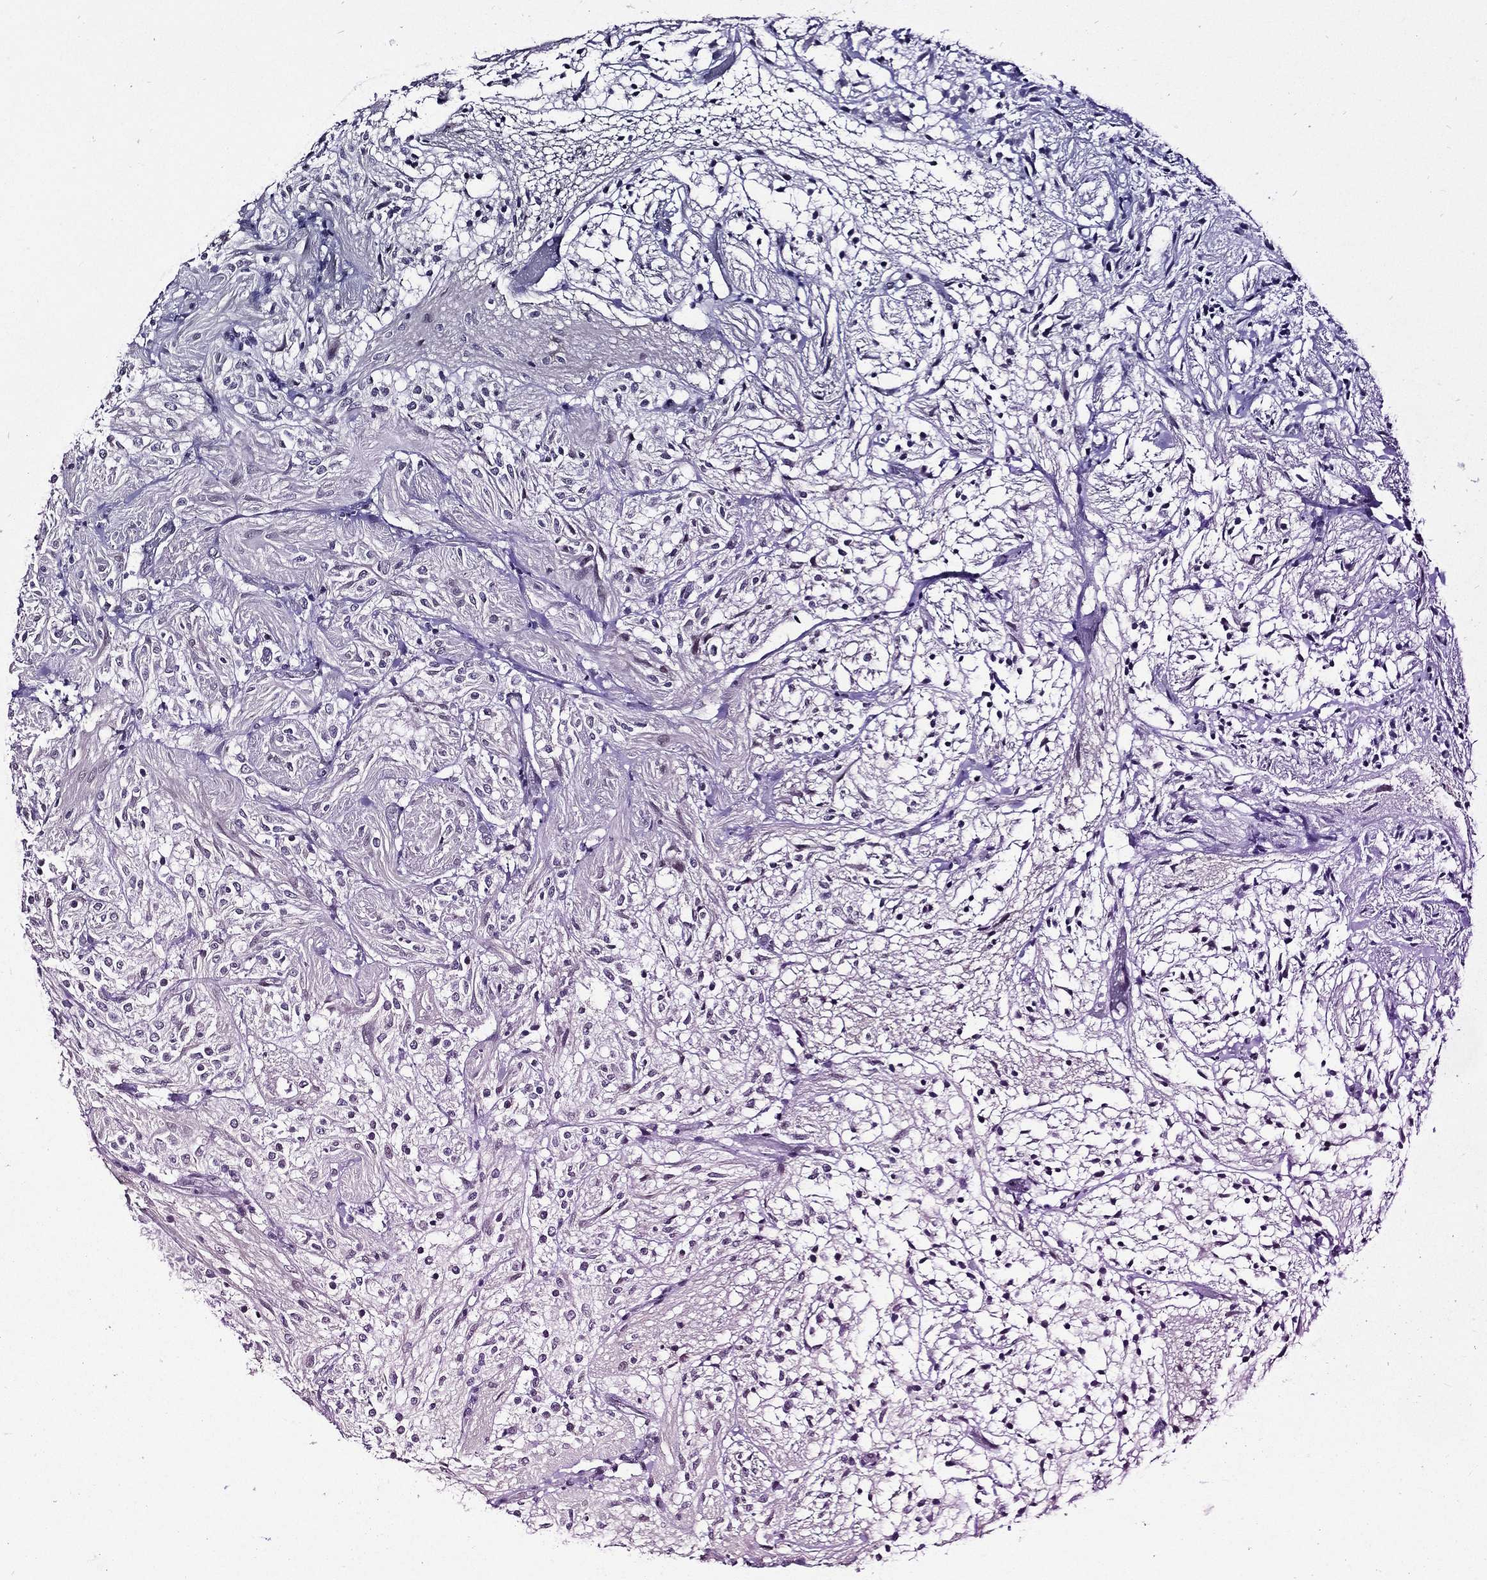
{"staining": {"intensity": "negative", "quantity": "none", "location": "none"}, "tissue": "glioma", "cell_type": "Tumor cells", "image_type": "cancer", "snomed": [{"axis": "morphology", "description": "Glioma, malignant, Low grade"}, {"axis": "topography", "description": "Brain"}], "caption": "High power microscopy image of an immunohistochemistry (IHC) micrograph of malignant glioma (low-grade), revealing no significant expression in tumor cells.", "gene": "DMKN", "patient": {"sex": "male", "age": 3}}